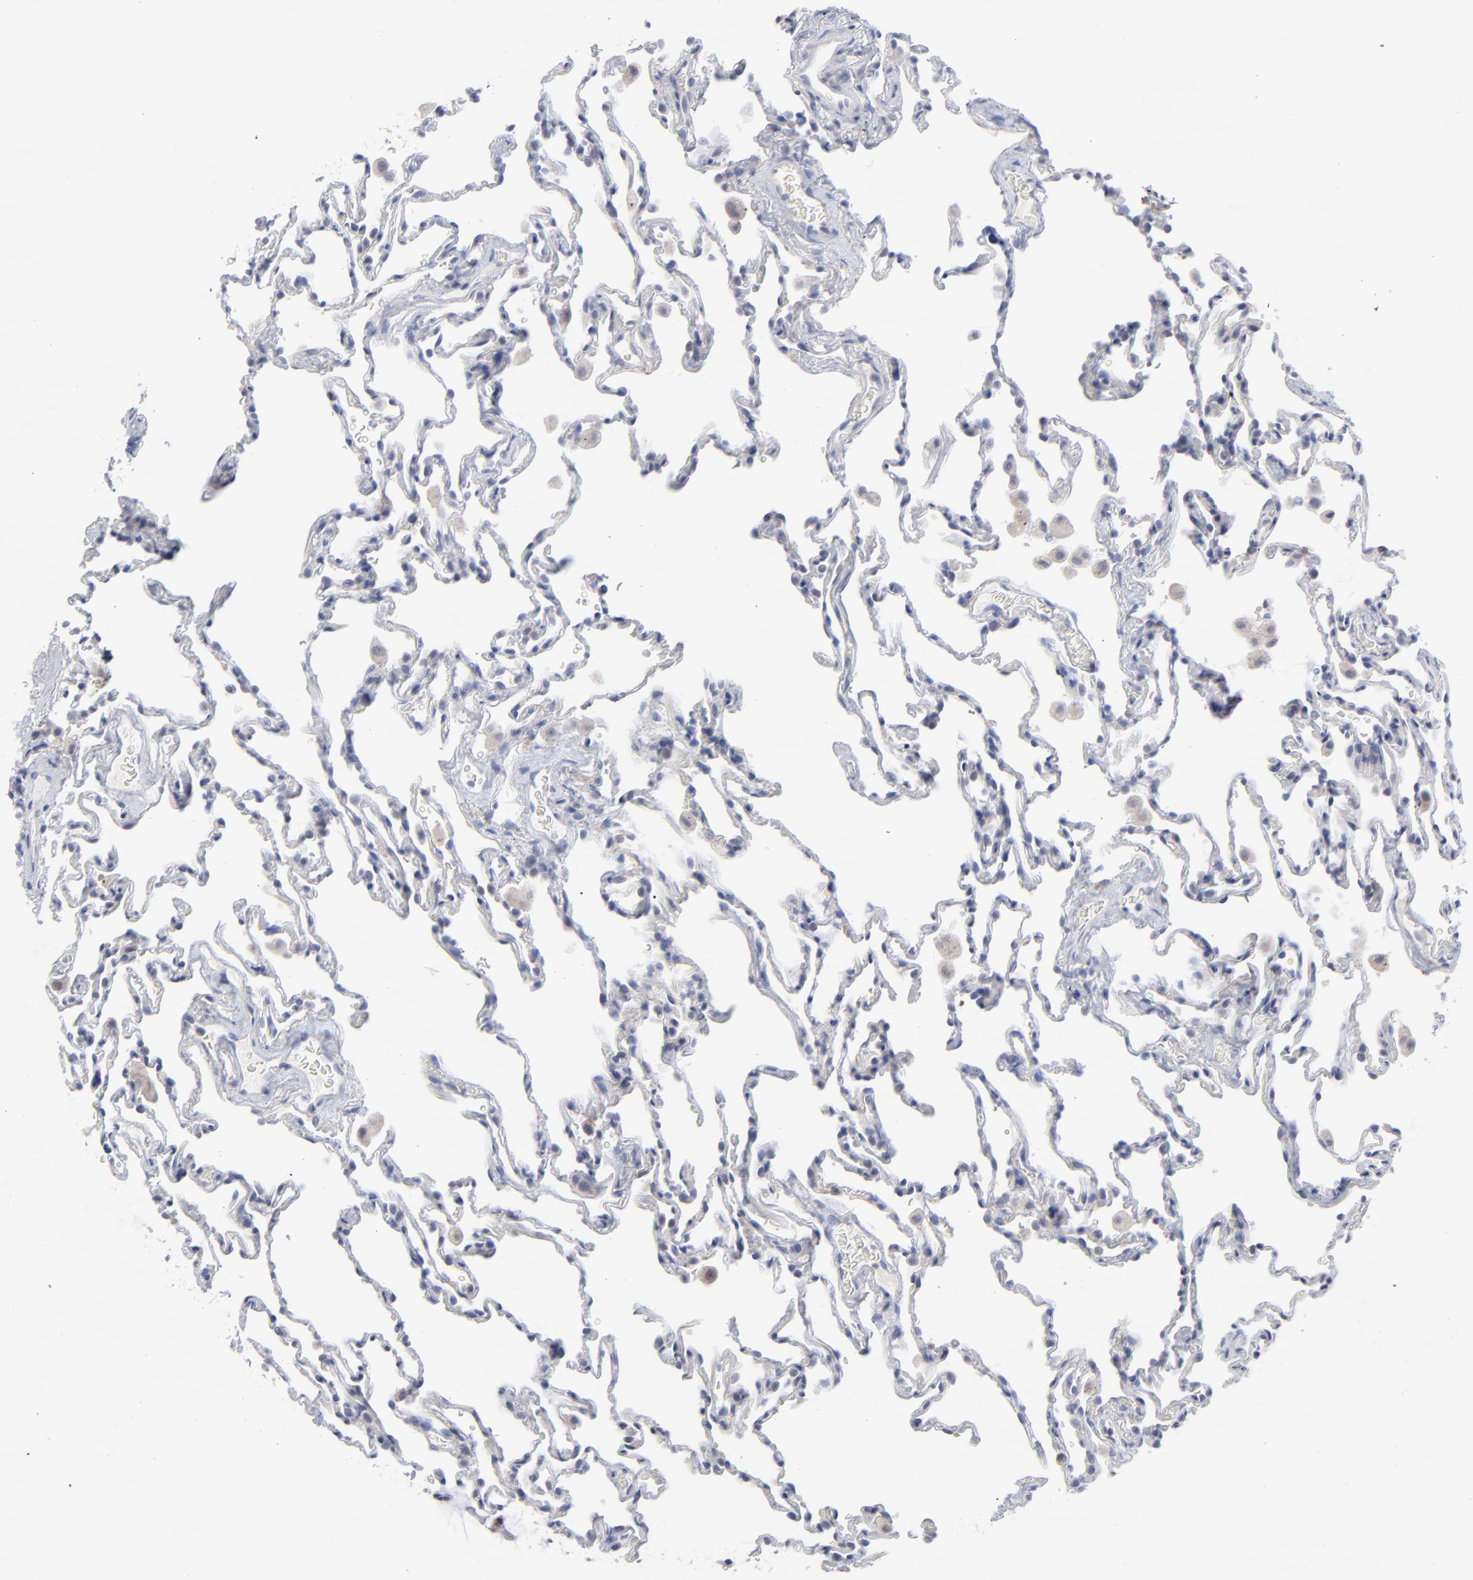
{"staining": {"intensity": "negative", "quantity": "none", "location": "none"}, "tissue": "lung", "cell_type": "Alveolar cells", "image_type": "normal", "snomed": [{"axis": "morphology", "description": "Normal tissue, NOS"}, {"axis": "morphology", "description": "Soft tissue tumor metastatic"}, {"axis": "topography", "description": "Lung"}], "caption": "The photomicrograph displays no significant expression in alveolar cells of lung. Nuclei are stained in blue.", "gene": "RPS24", "patient": {"sex": "male", "age": 59}}